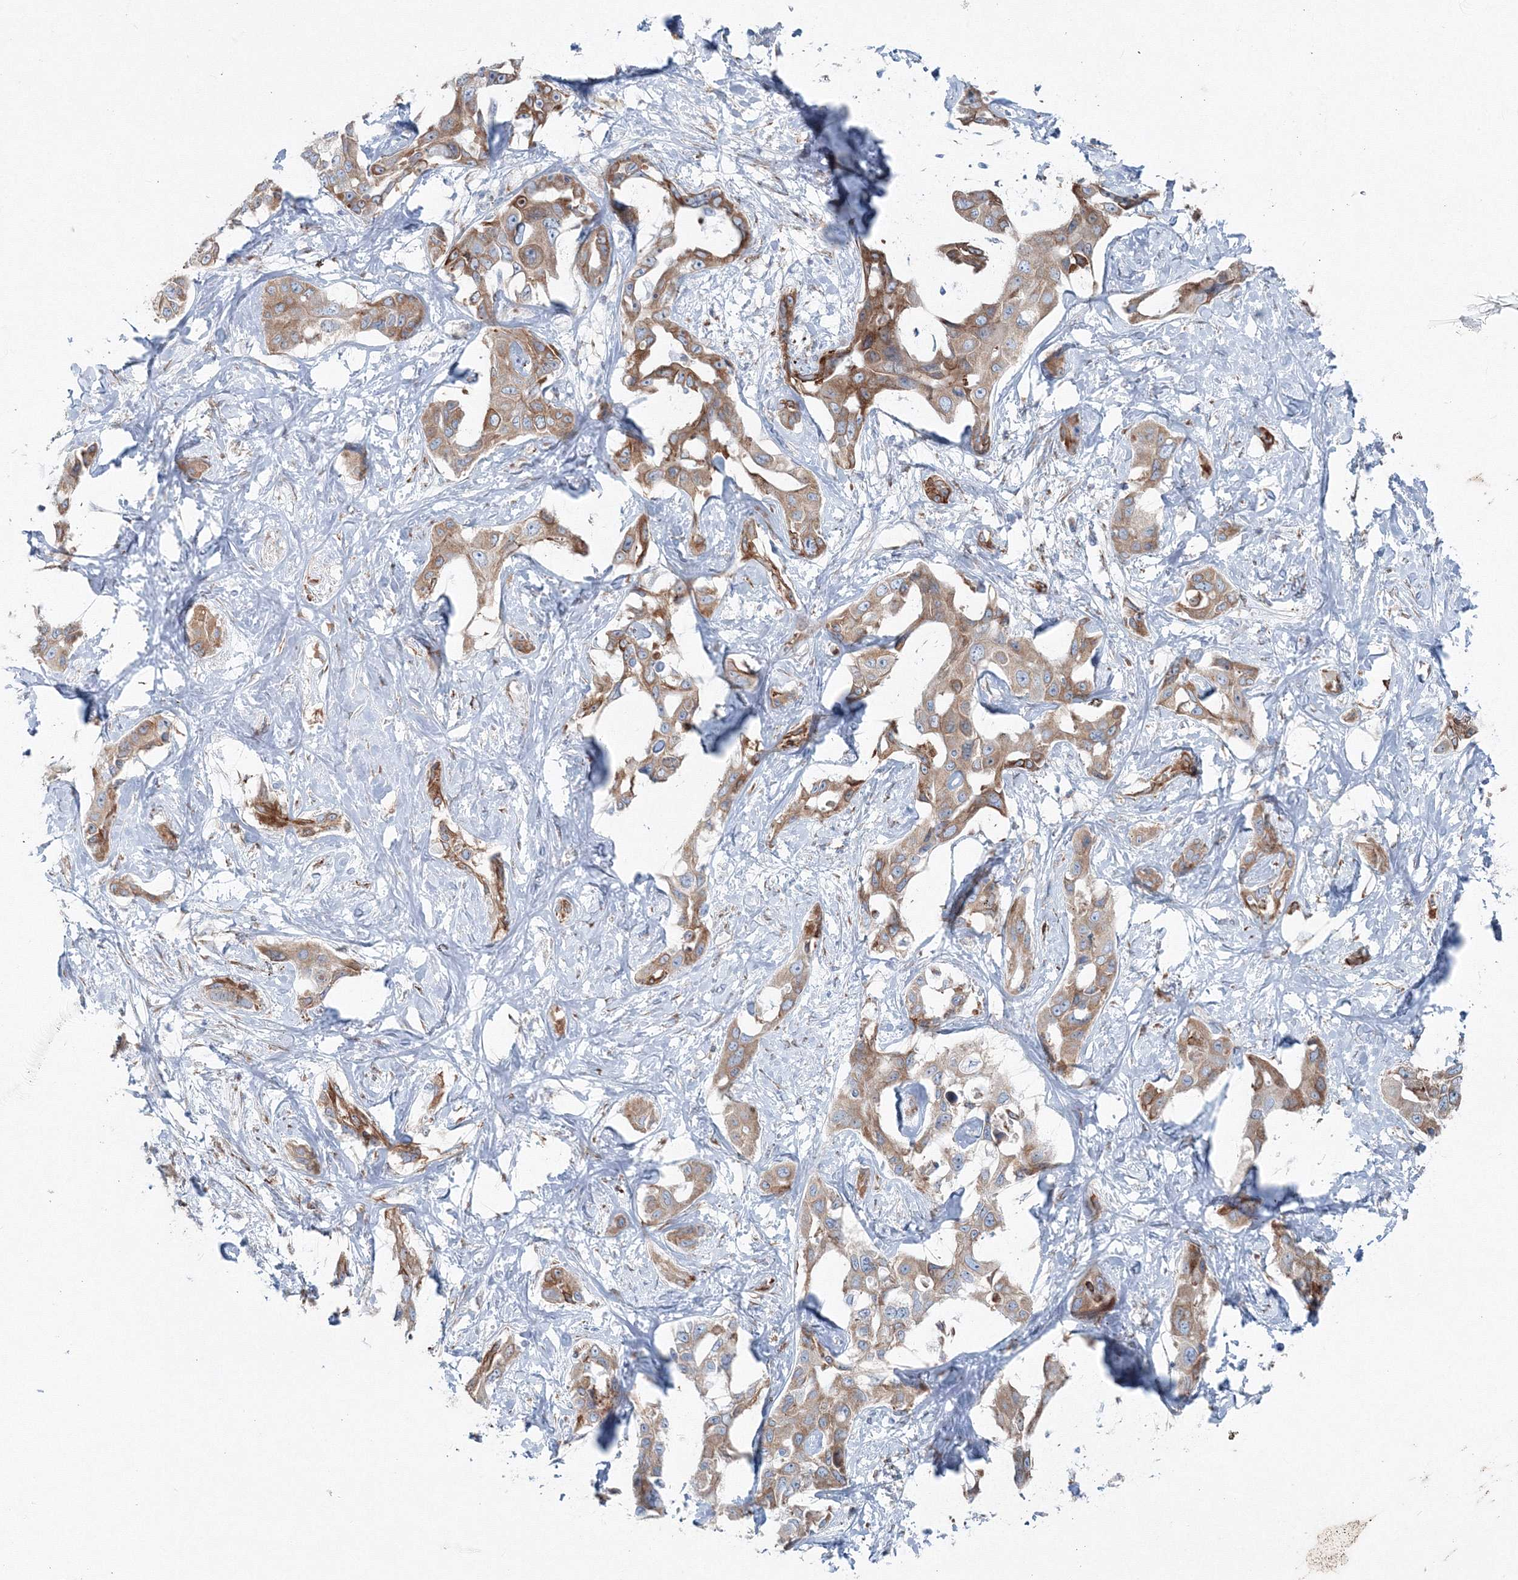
{"staining": {"intensity": "moderate", "quantity": ">75%", "location": "cytoplasmic/membranous"}, "tissue": "liver cancer", "cell_type": "Tumor cells", "image_type": "cancer", "snomed": [{"axis": "morphology", "description": "Cholangiocarcinoma"}, {"axis": "topography", "description": "Liver"}], "caption": "This micrograph displays immunohistochemistry staining of liver cancer, with medium moderate cytoplasmic/membranous staining in approximately >75% of tumor cells.", "gene": "RCN1", "patient": {"sex": "male", "age": 59}}